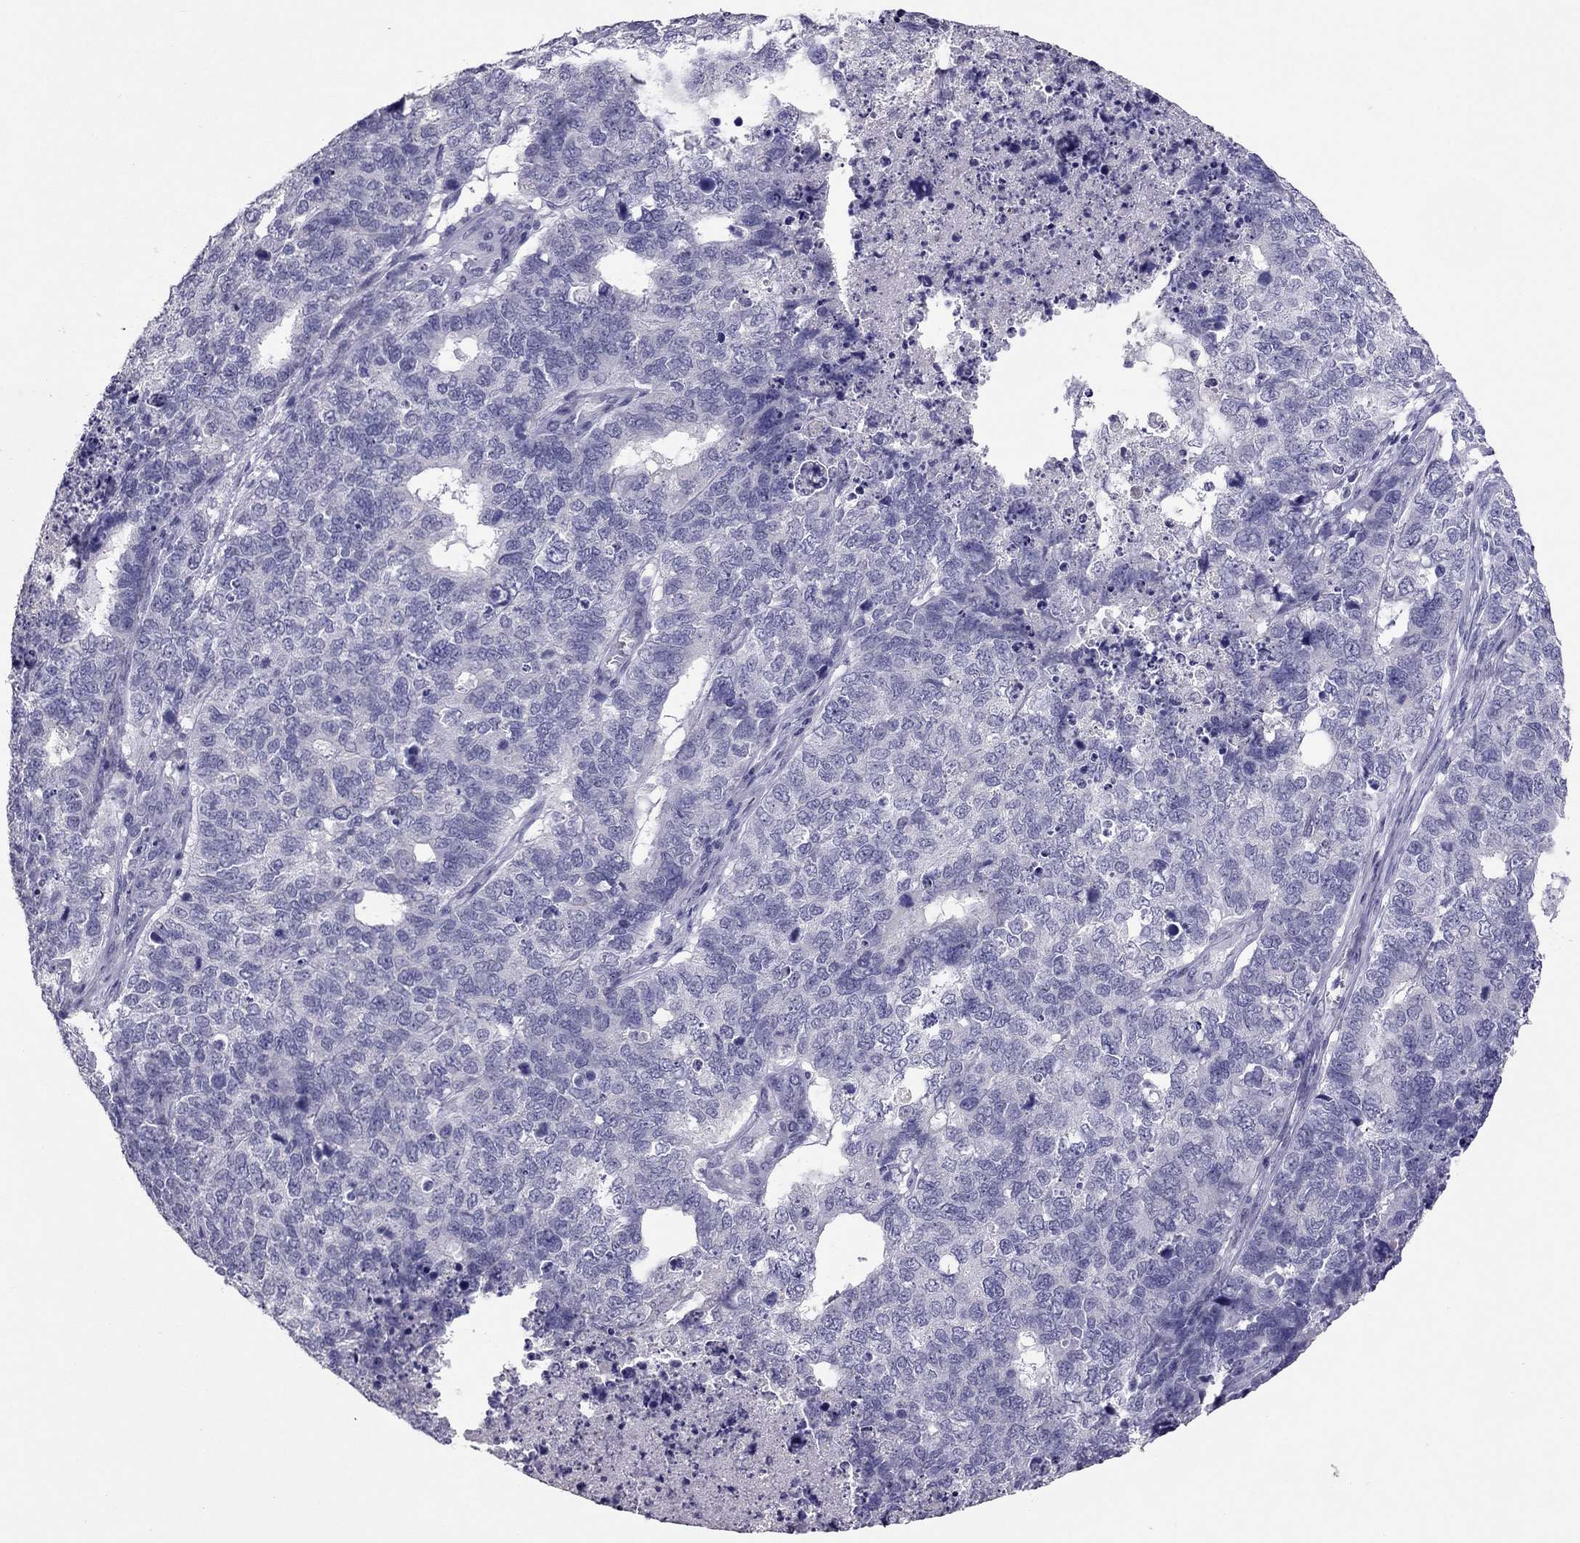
{"staining": {"intensity": "negative", "quantity": "none", "location": "none"}, "tissue": "cervical cancer", "cell_type": "Tumor cells", "image_type": "cancer", "snomed": [{"axis": "morphology", "description": "Squamous cell carcinoma, NOS"}, {"axis": "topography", "description": "Cervix"}], "caption": "This is an IHC histopathology image of cervical cancer (squamous cell carcinoma). There is no positivity in tumor cells.", "gene": "RHO", "patient": {"sex": "female", "age": 63}}